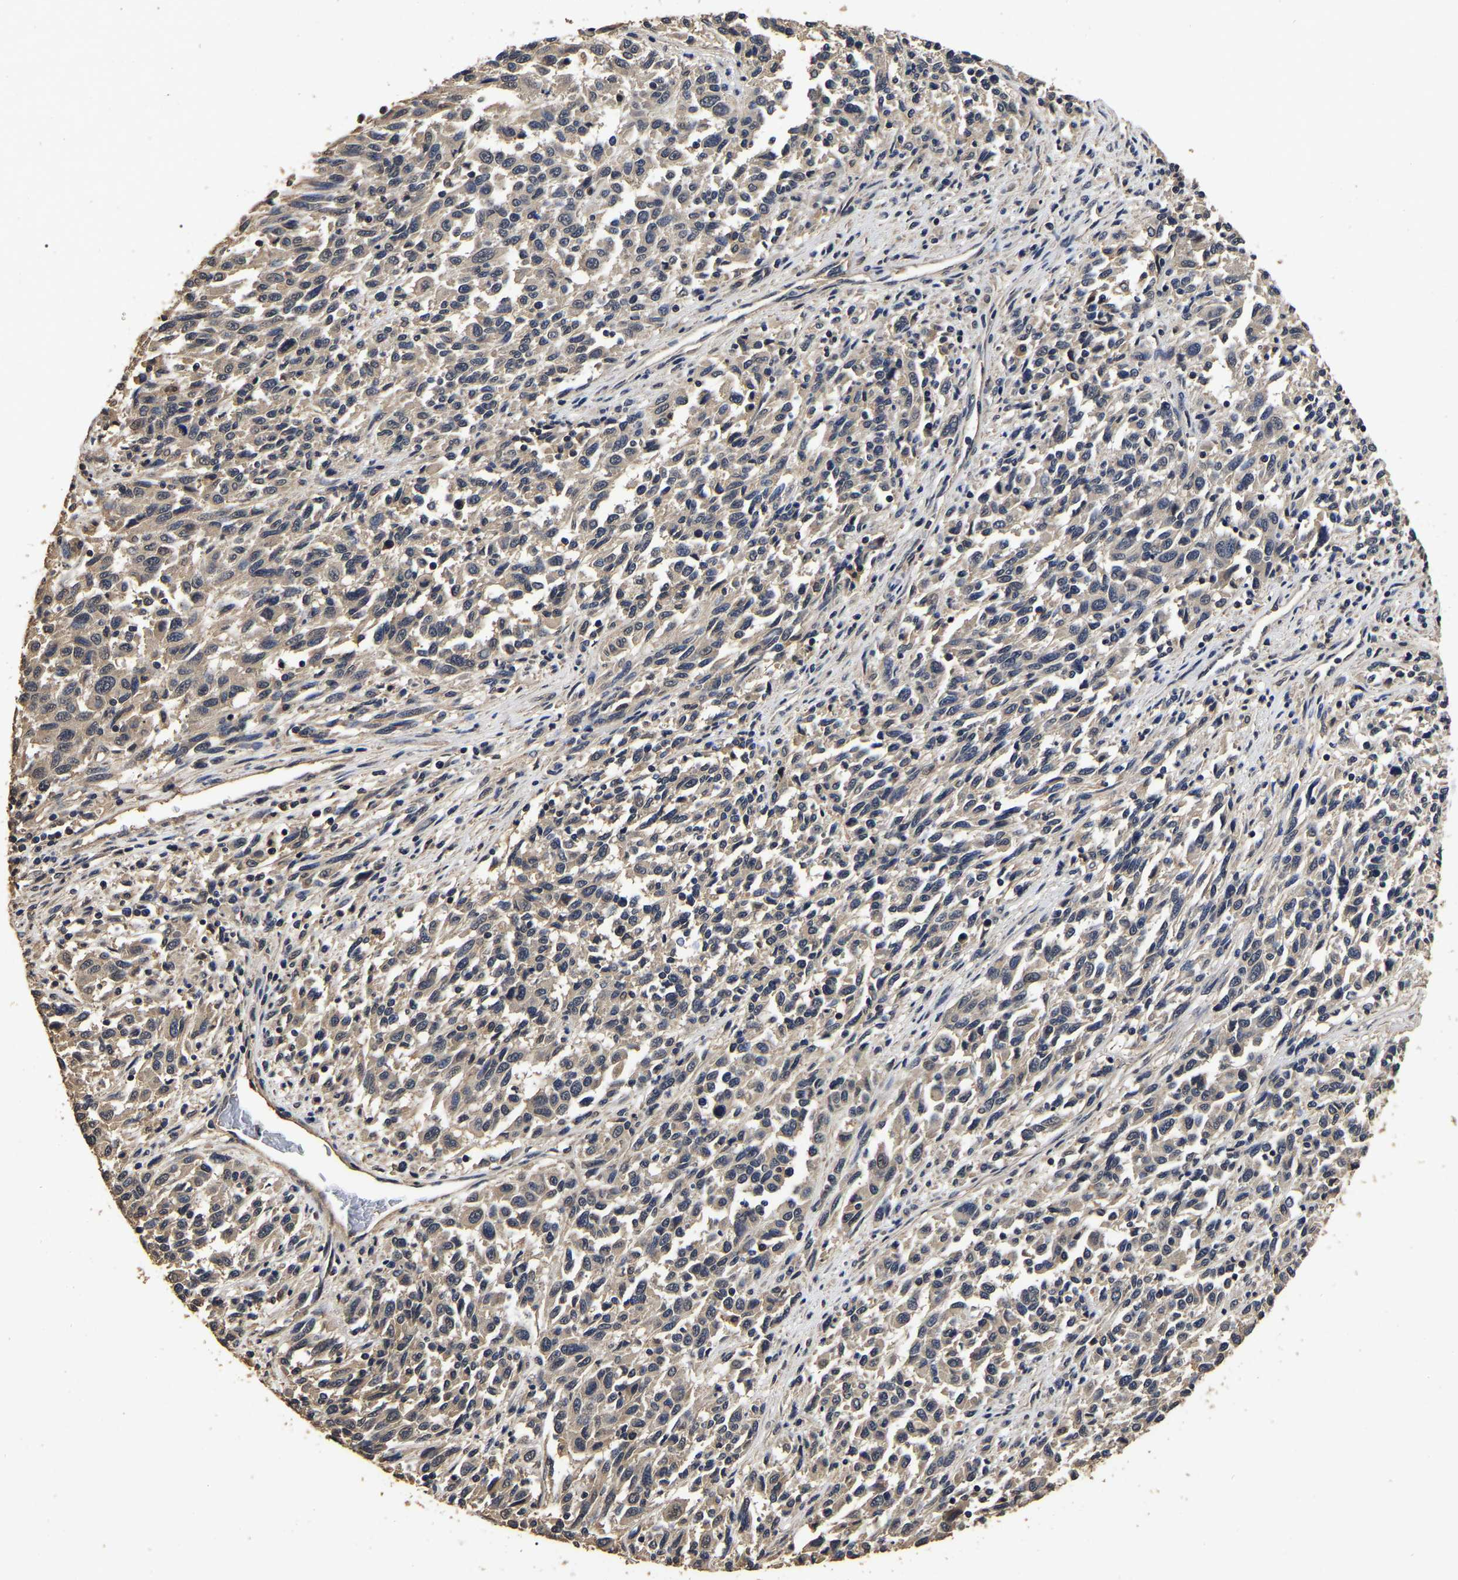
{"staining": {"intensity": "negative", "quantity": "none", "location": "none"}, "tissue": "melanoma", "cell_type": "Tumor cells", "image_type": "cancer", "snomed": [{"axis": "morphology", "description": "Malignant melanoma, Metastatic site"}, {"axis": "topography", "description": "Lymph node"}], "caption": "DAB immunohistochemical staining of malignant melanoma (metastatic site) demonstrates no significant expression in tumor cells.", "gene": "STK32C", "patient": {"sex": "male", "age": 61}}